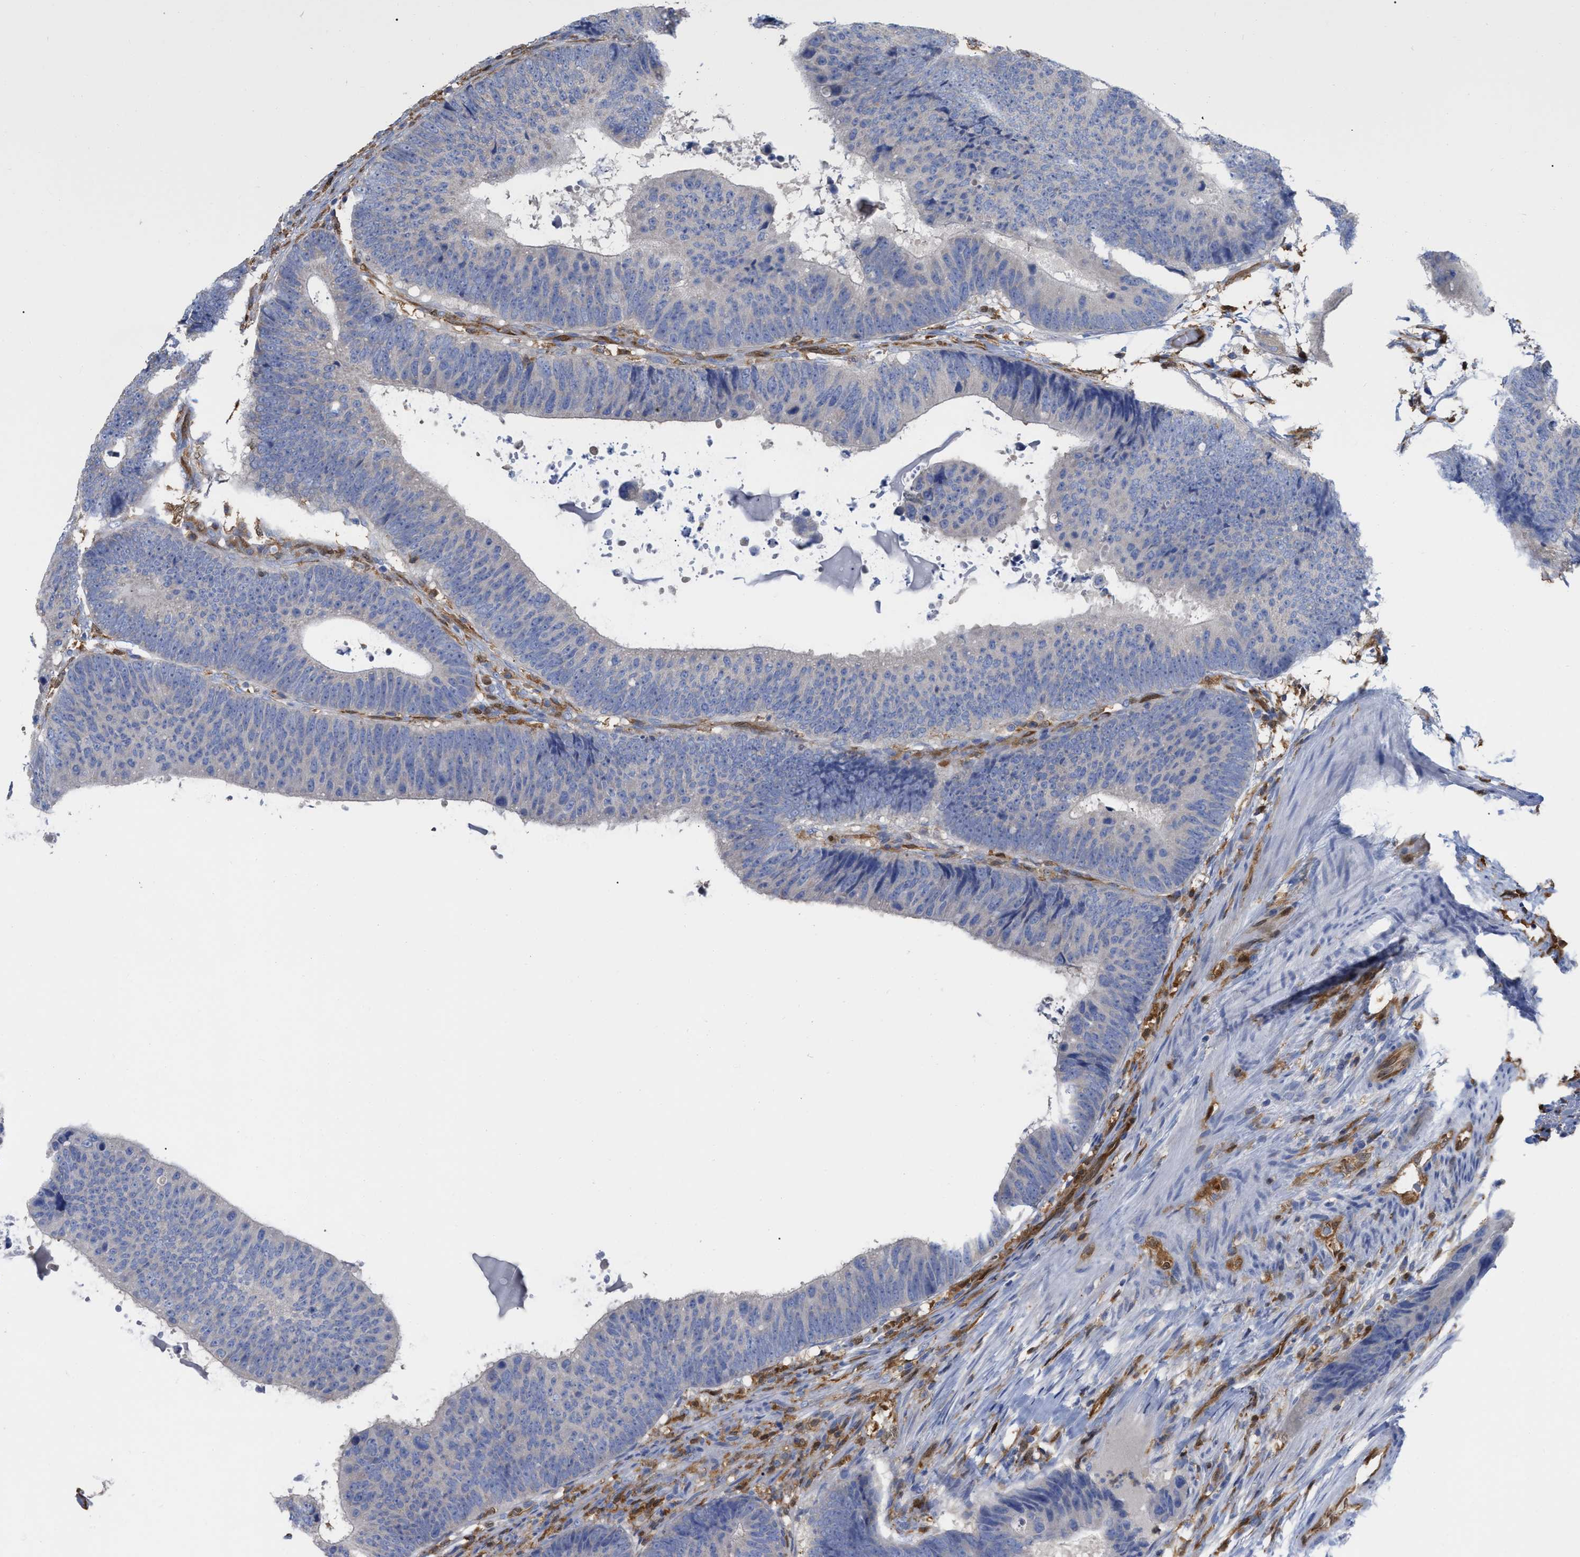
{"staining": {"intensity": "negative", "quantity": "none", "location": "none"}, "tissue": "colorectal cancer", "cell_type": "Tumor cells", "image_type": "cancer", "snomed": [{"axis": "morphology", "description": "Adenocarcinoma, NOS"}, {"axis": "topography", "description": "Colon"}], "caption": "Micrograph shows no protein positivity in tumor cells of colorectal adenocarcinoma tissue. Nuclei are stained in blue.", "gene": "GIMAP4", "patient": {"sex": "male", "age": 56}}